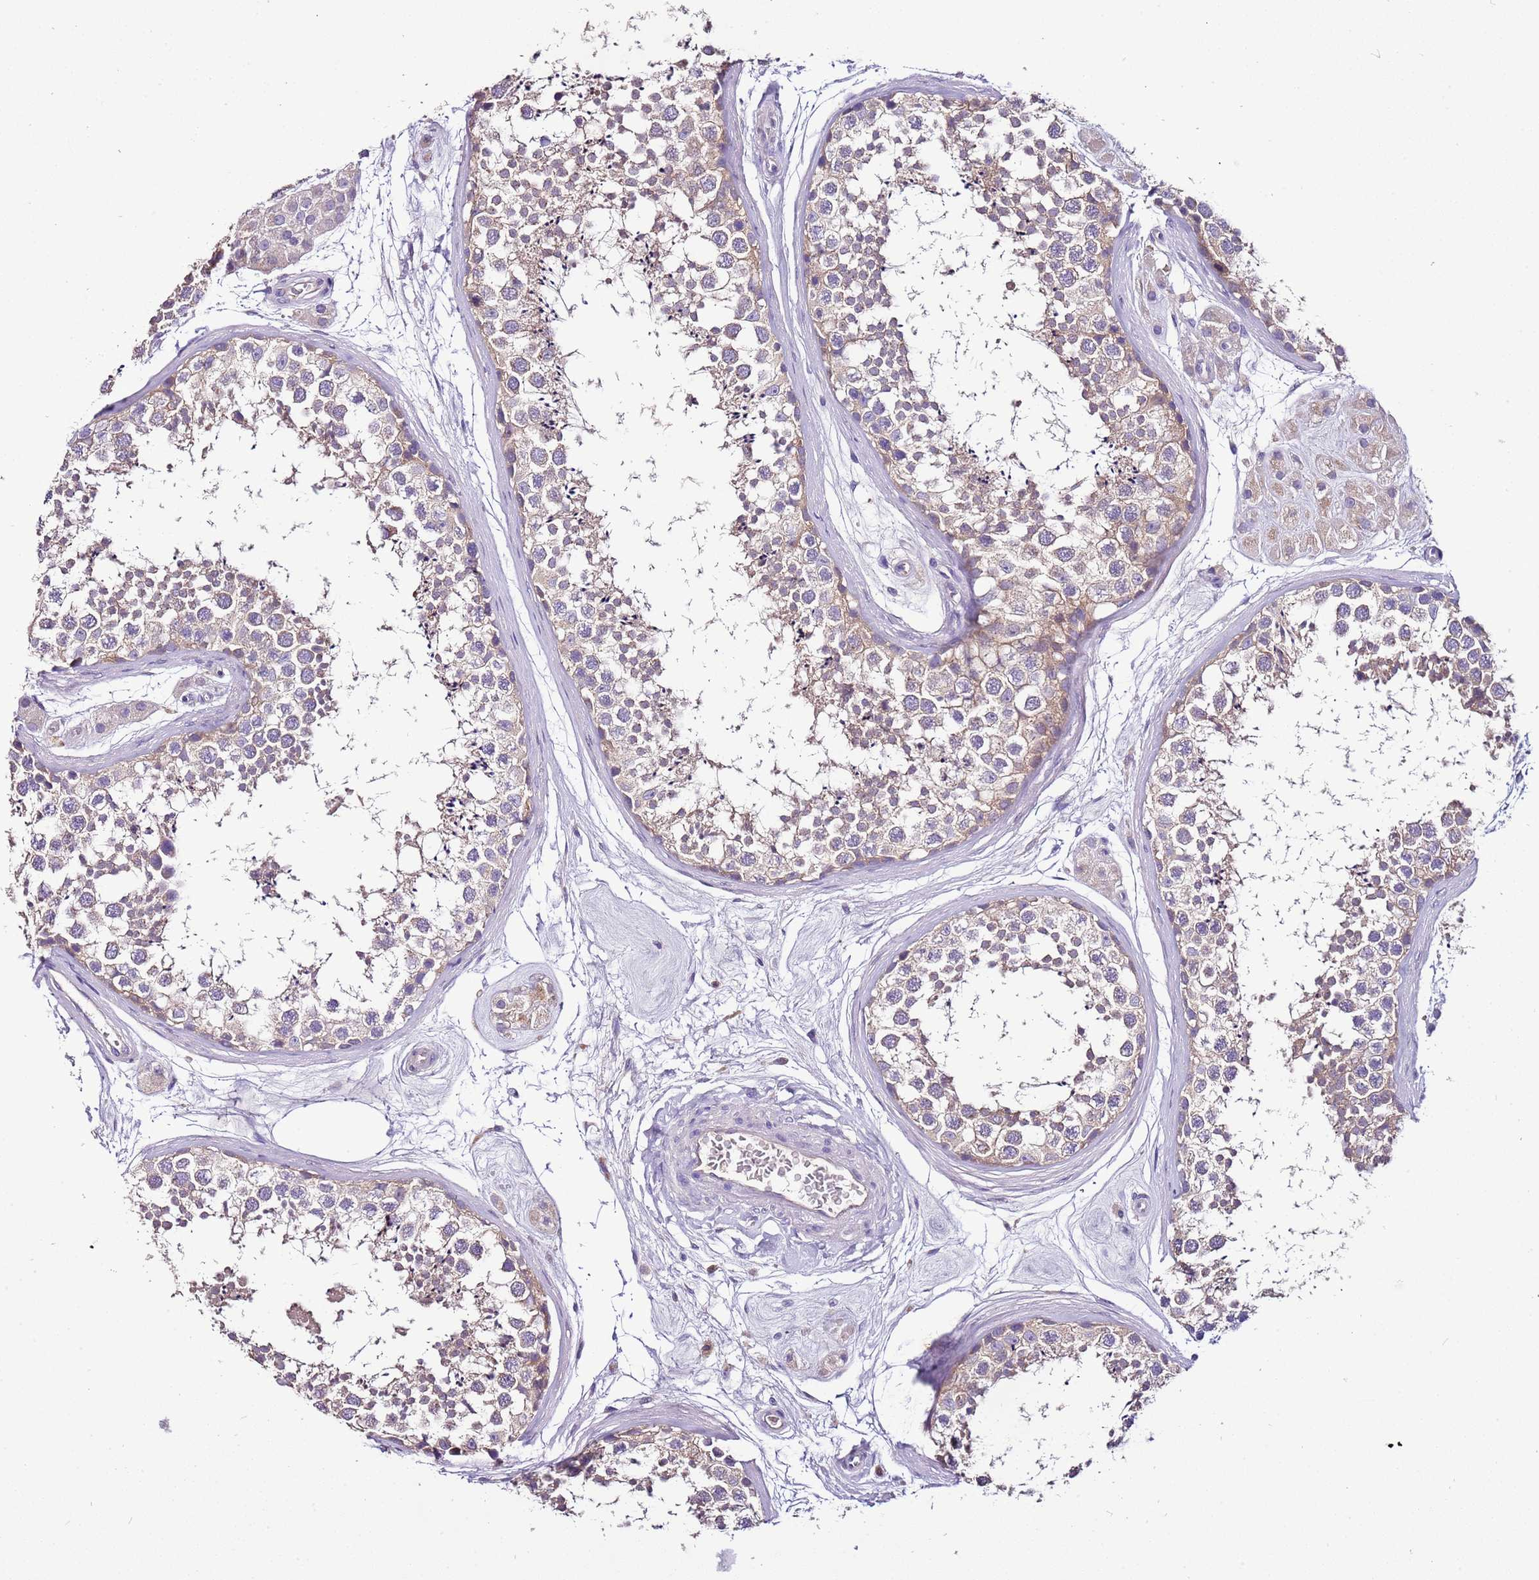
{"staining": {"intensity": "weak", "quantity": "25%-75%", "location": "cytoplasmic/membranous"}, "tissue": "testis", "cell_type": "Cells in seminiferous ducts", "image_type": "normal", "snomed": [{"axis": "morphology", "description": "Normal tissue, NOS"}, {"axis": "topography", "description": "Testis"}], "caption": "A brown stain highlights weak cytoplasmic/membranous staining of a protein in cells in seminiferous ducts of normal human testis. Nuclei are stained in blue.", "gene": "IGIP", "patient": {"sex": "male", "age": 56}}